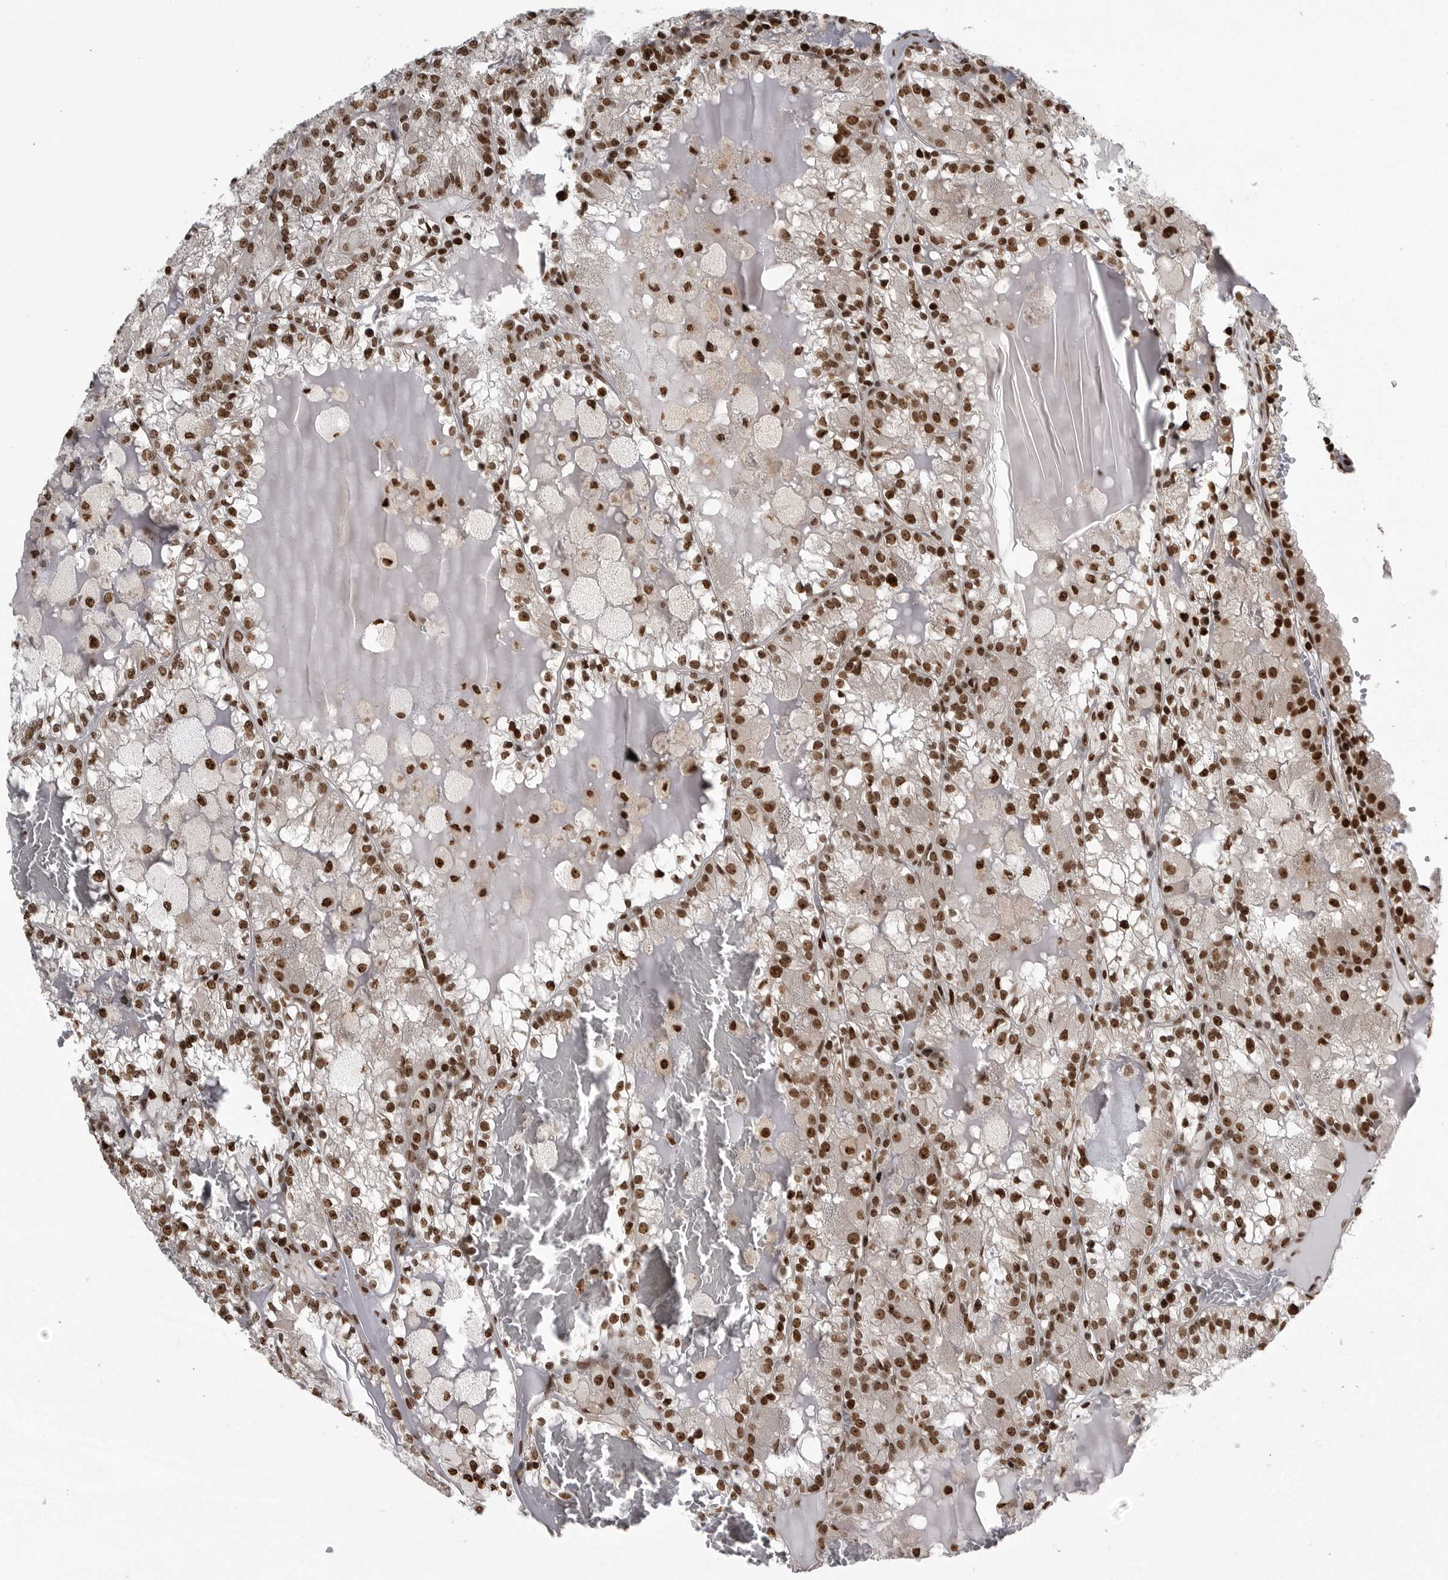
{"staining": {"intensity": "strong", "quantity": ">75%", "location": "nuclear"}, "tissue": "renal cancer", "cell_type": "Tumor cells", "image_type": "cancer", "snomed": [{"axis": "morphology", "description": "Adenocarcinoma, NOS"}, {"axis": "topography", "description": "Kidney"}], "caption": "A brown stain labels strong nuclear expression of a protein in human renal cancer (adenocarcinoma) tumor cells. (IHC, brightfield microscopy, high magnification).", "gene": "YAF2", "patient": {"sex": "female", "age": 56}}